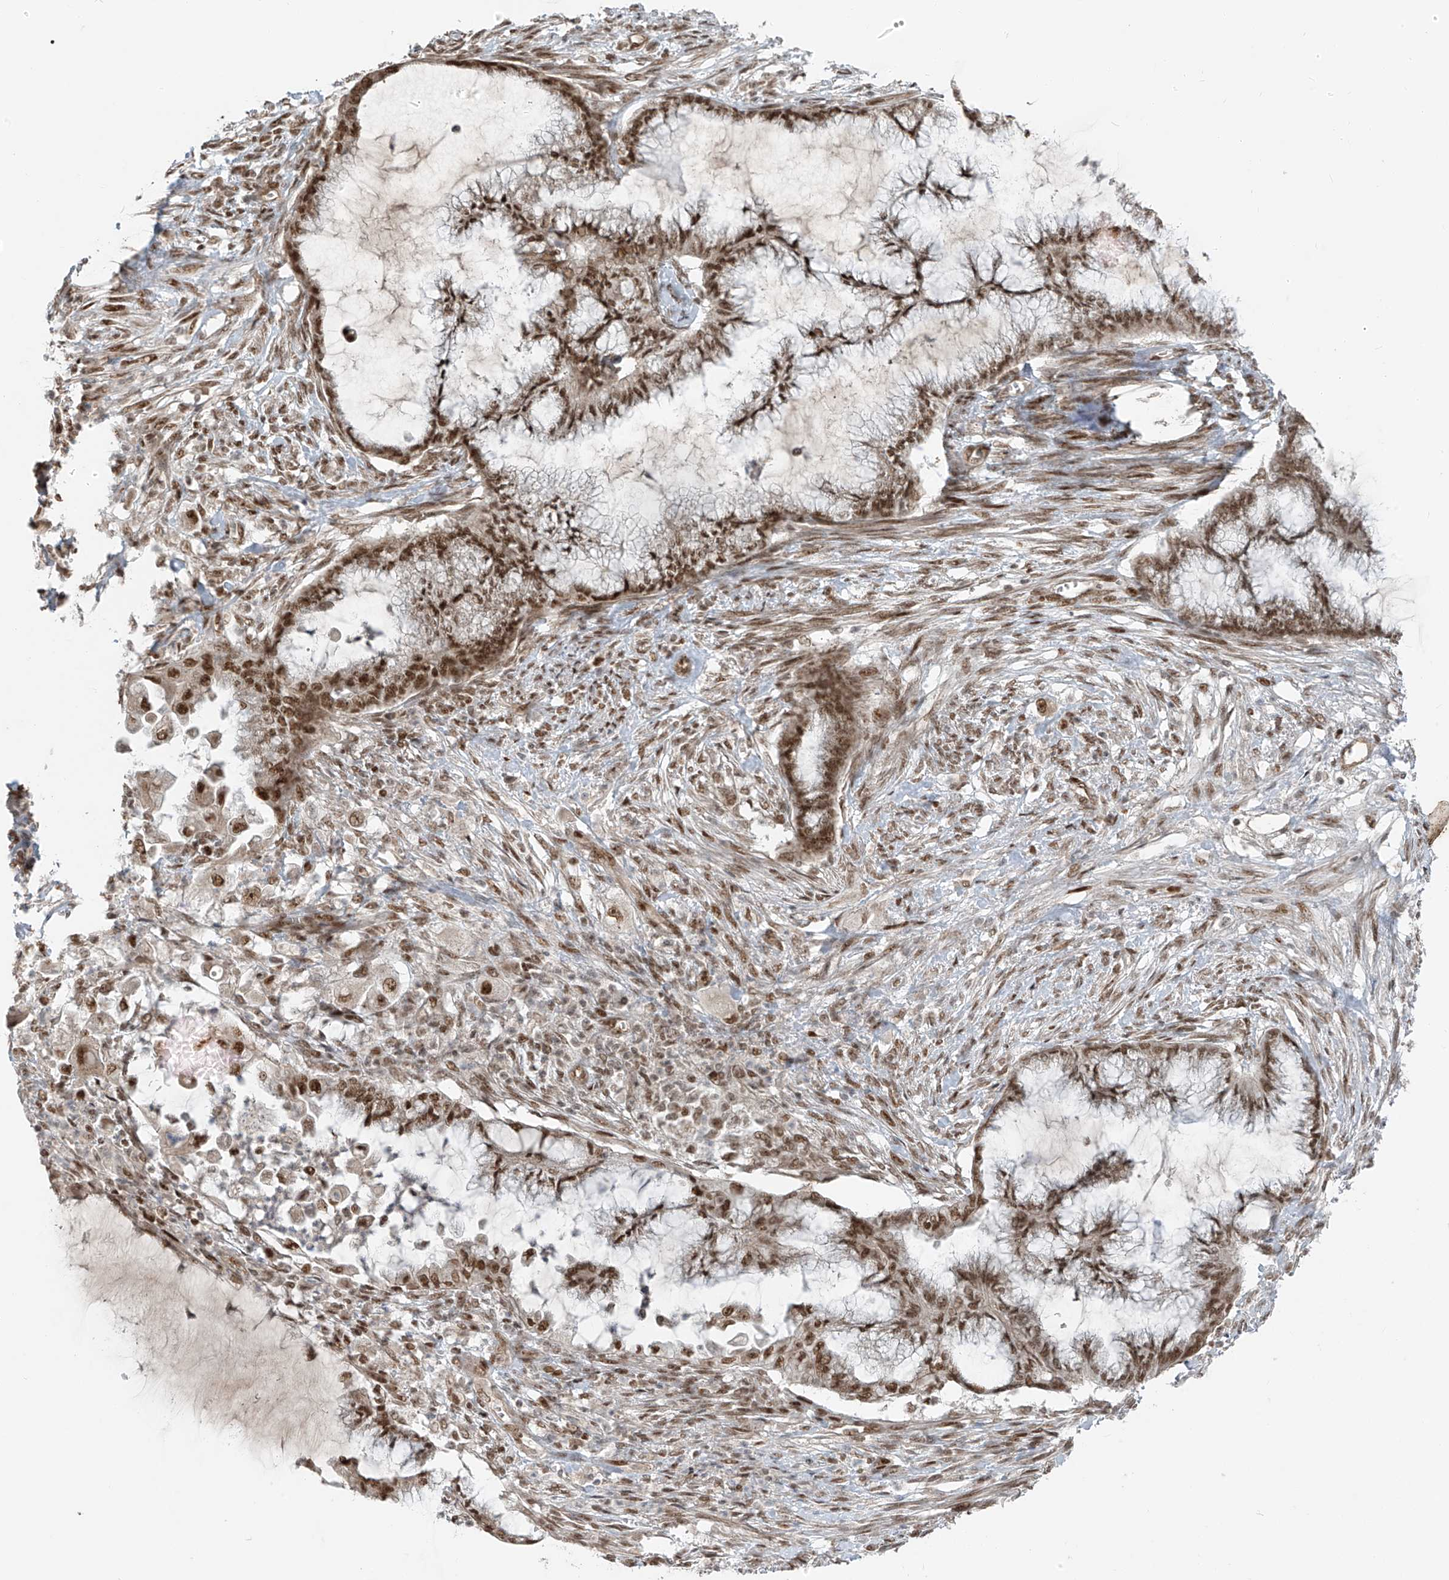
{"staining": {"intensity": "moderate", "quantity": ">75%", "location": "nuclear"}, "tissue": "endometrial cancer", "cell_type": "Tumor cells", "image_type": "cancer", "snomed": [{"axis": "morphology", "description": "Adenocarcinoma, NOS"}, {"axis": "topography", "description": "Endometrium"}], "caption": "This is an image of IHC staining of endometrial cancer, which shows moderate staining in the nuclear of tumor cells.", "gene": "ARHGEF3", "patient": {"sex": "female", "age": 86}}